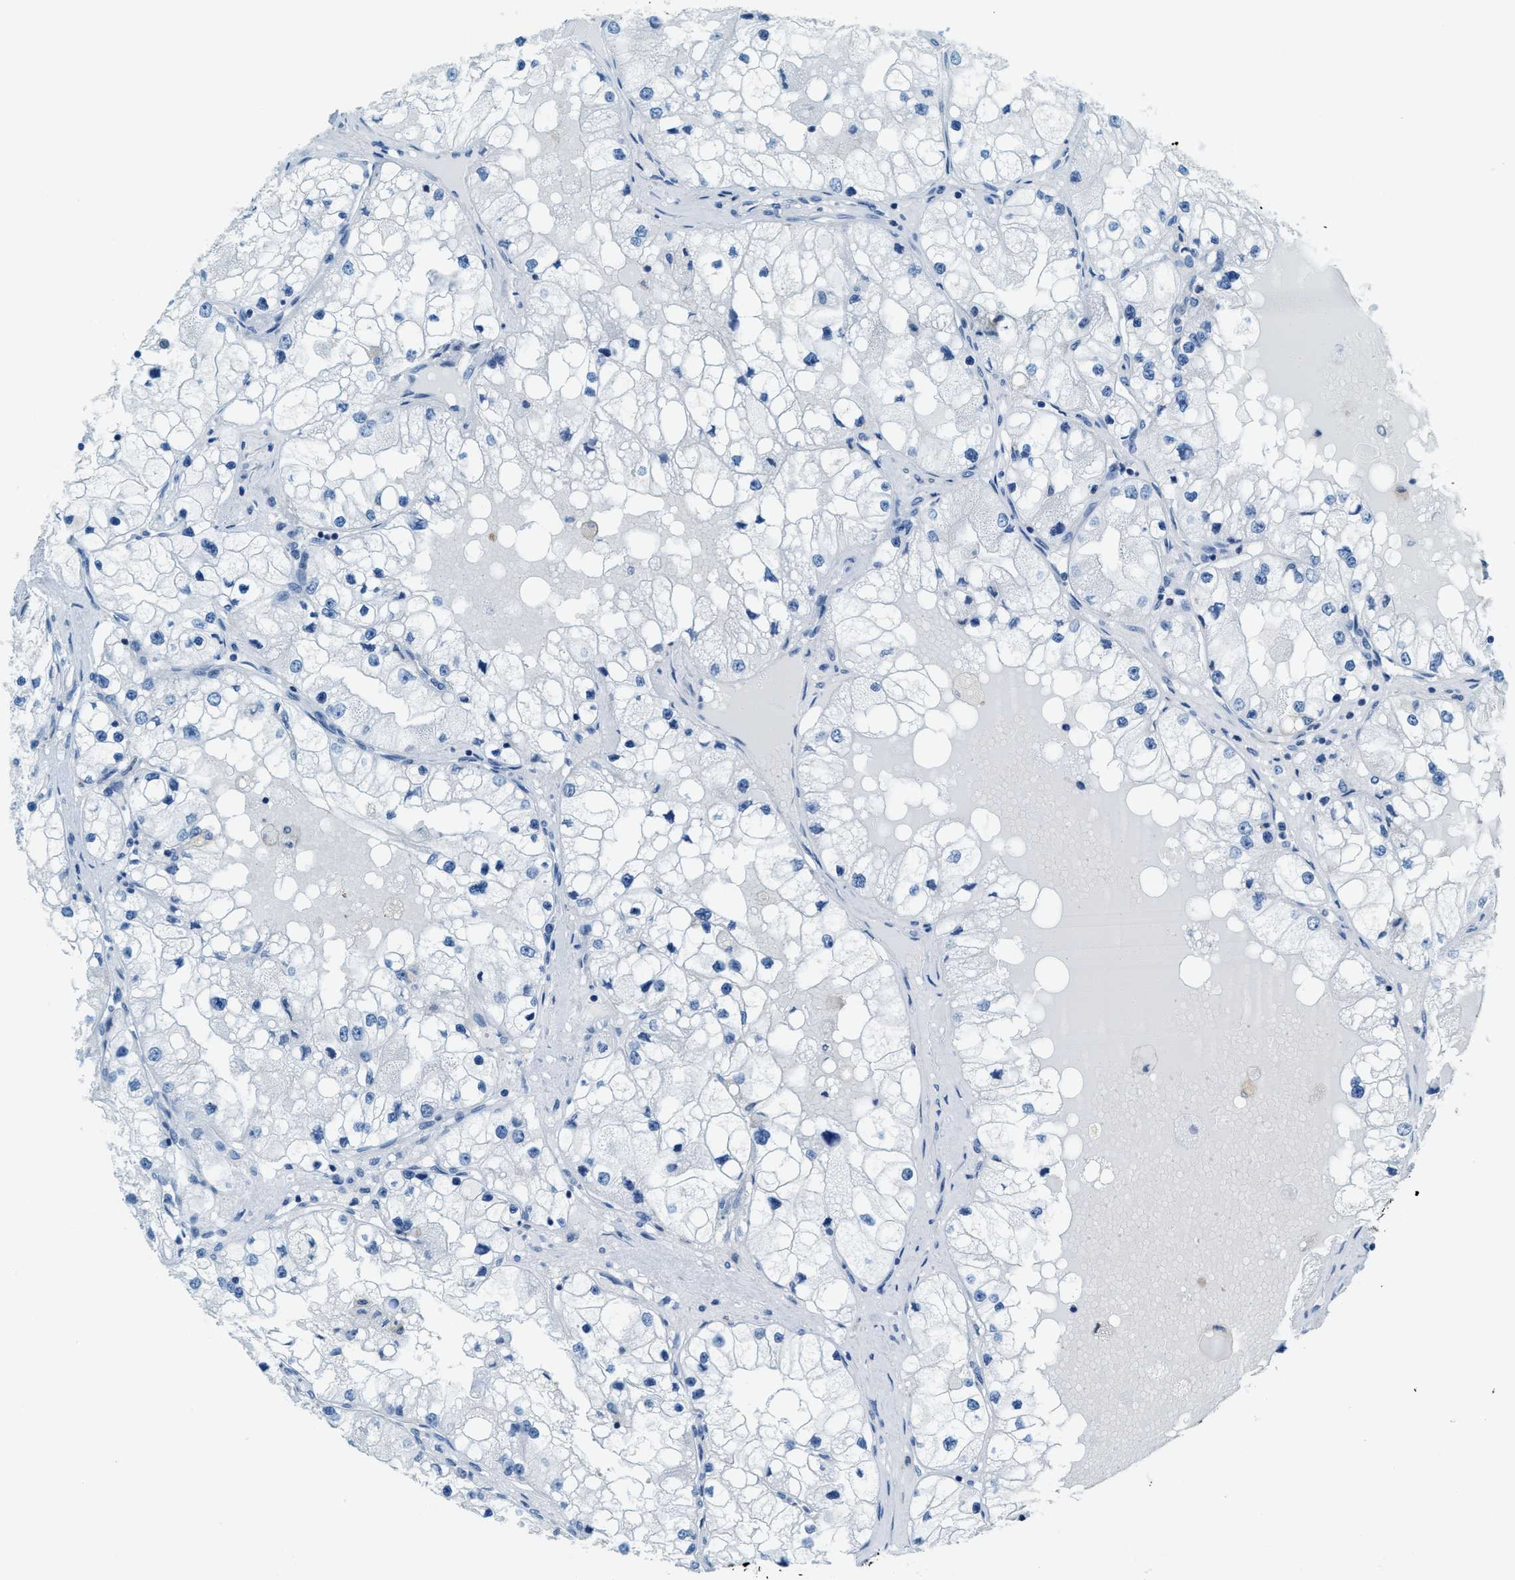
{"staining": {"intensity": "negative", "quantity": "none", "location": "none"}, "tissue": "renal cancer", "cell_type": "Tumor cells", "image_type": "cancer", "snomed": [{"axis": "morphology", "description": "Adenocarcinoma, NOS"}, {"axis": "topography", "description": "Kidney"}], "caption": "Renal cancer was stained to show a protein in brown. There is no significant positivity in tumor cells.", "gene": "MATCAP2", "patient": {"sex": "male", "age": 68}}